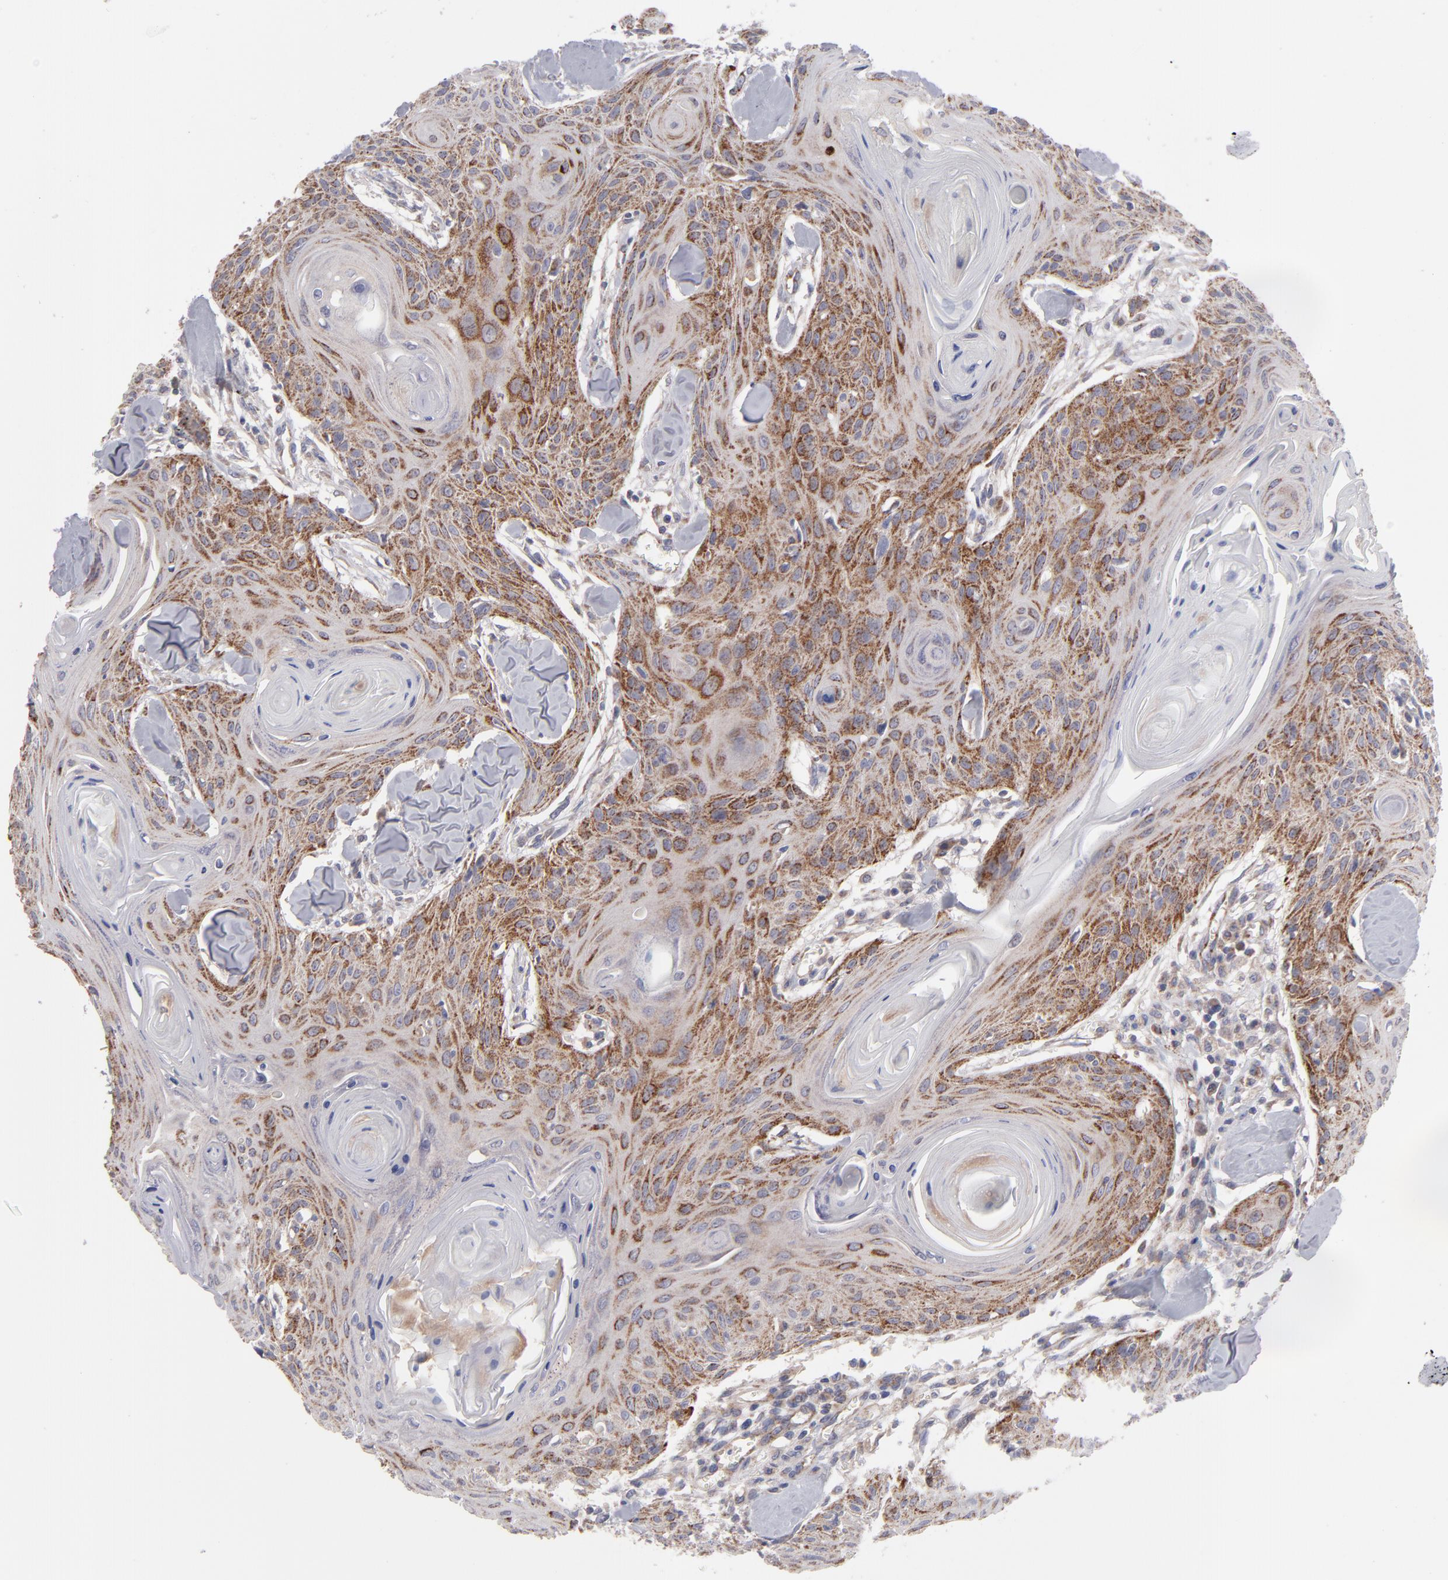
{"staining": {"intensity": "moderate", "quantity": "25%-75%", "location": "cytoplasmic/membranous"}, "tissue": "head and neck cancer", "cell_type": "Tumor cells", "image_type": "cancer", "snomed": [{"axis": "morphology", "description": "Squamous cell carcinoma, NOS"}, {"axis": "morphology", "description": "Squamous cell carcinoma, metastatic, NOS"}, {"axis": "topography", "description": "Lymph node"}, {"axis": "topography", "description": "Salivary gland"}, {"axis": "topography", "description": "Head-Neck"}], "caption": "Immunohistochemical staining of squamous cell carcinoma (head and neck) demonstrates medium levels of moderate cytoplasmic/membranous staining in approximately 25%-75% of tumor cells.", "gene": "HCCS", "patient": {"sex": "female", "age": 74}}